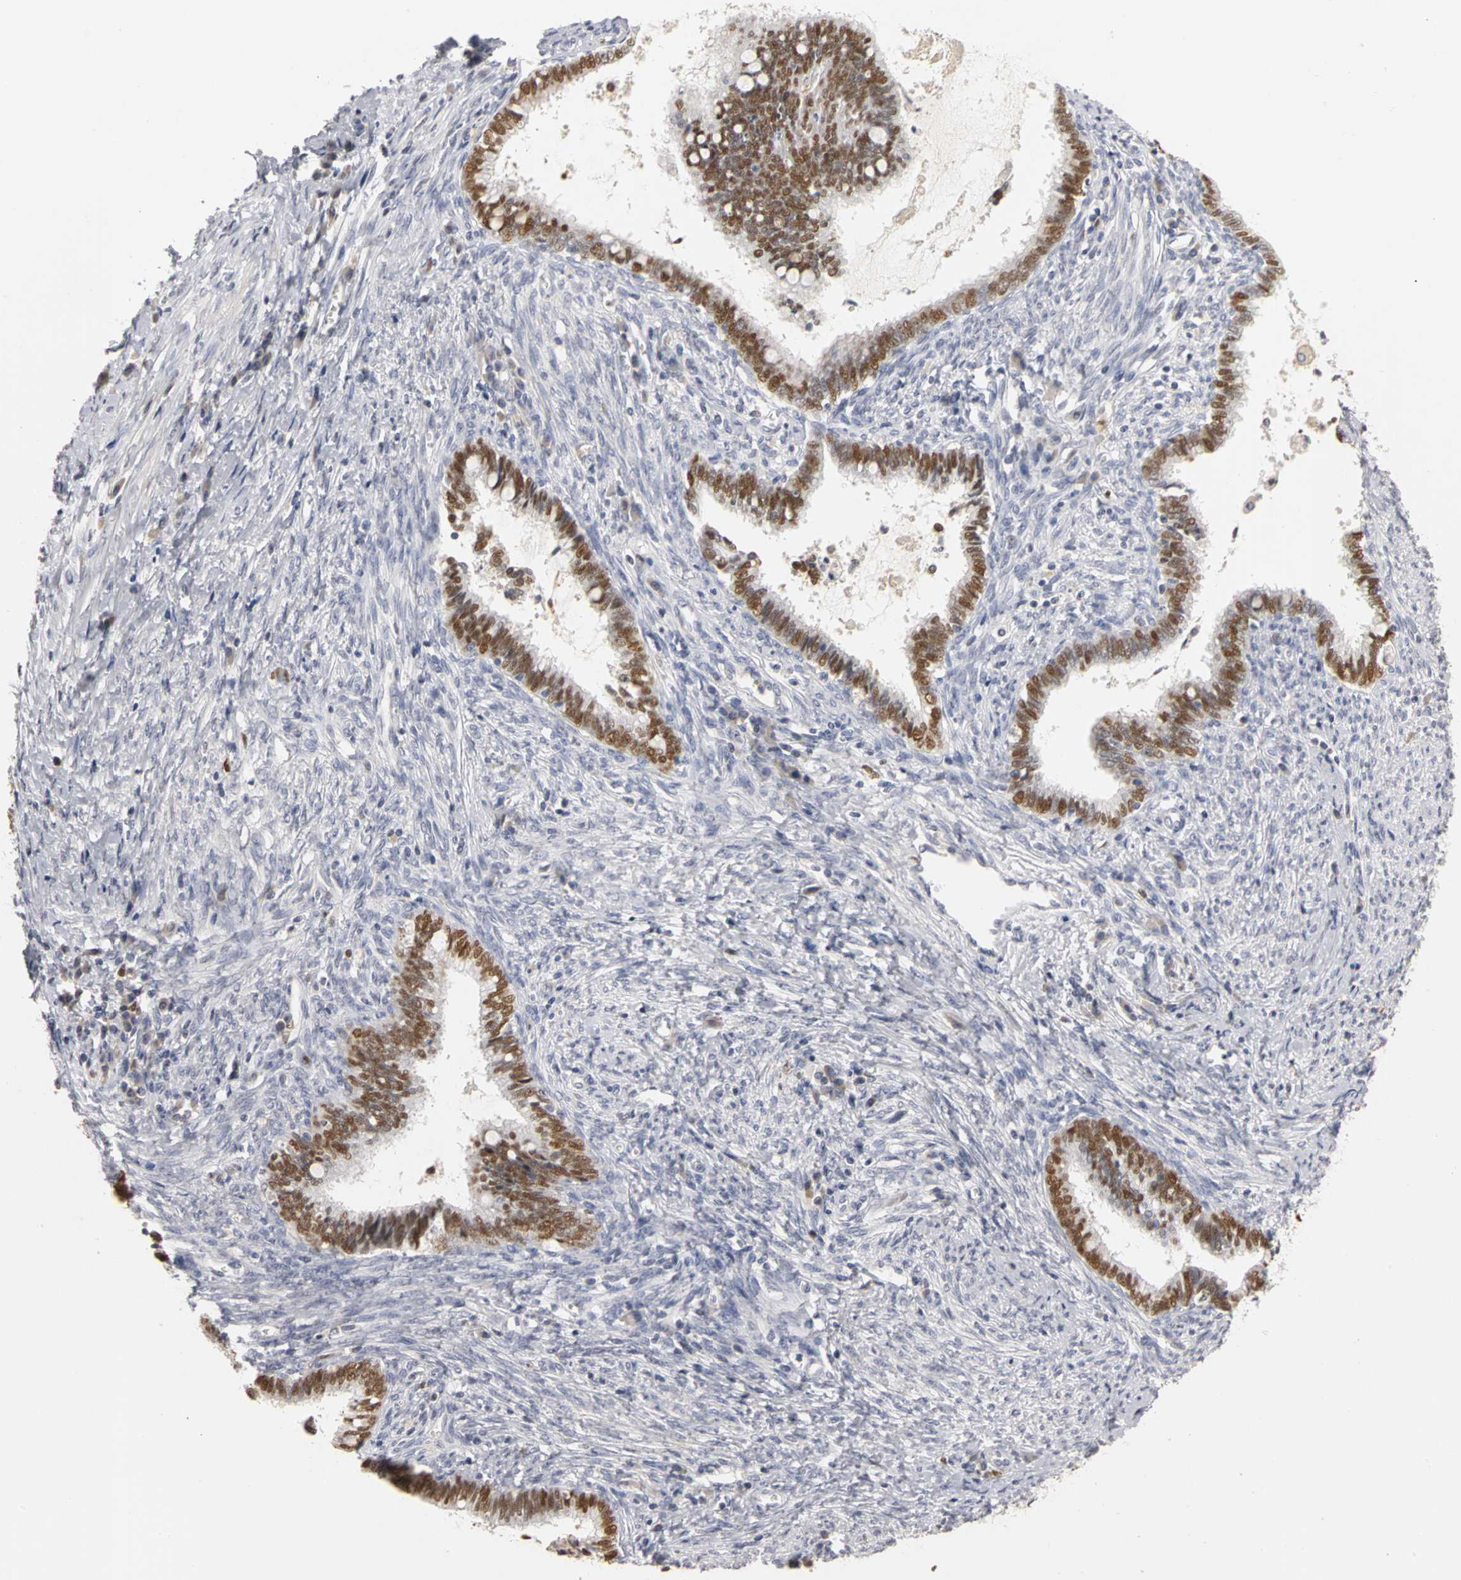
{"staining": {"intensity": "strong", "quantity": ">75%", "location": "nuclear"}, "tissue": "cervical cancer", "cell_type": "Tumor cells", "image_type": "cancer", "snomed": [{"axis": "morphology", "description": "Adenocarcinoma, NOS"}, {"axis": "topography", "description": "Cervix"}], "caption": "A brown stain highlights strong nuclear positivity of a protein in human adenocarcinoma (cervical) tumor cells.", "gene": "MCM6", "patient": {"sex": "female", "age": 44}}